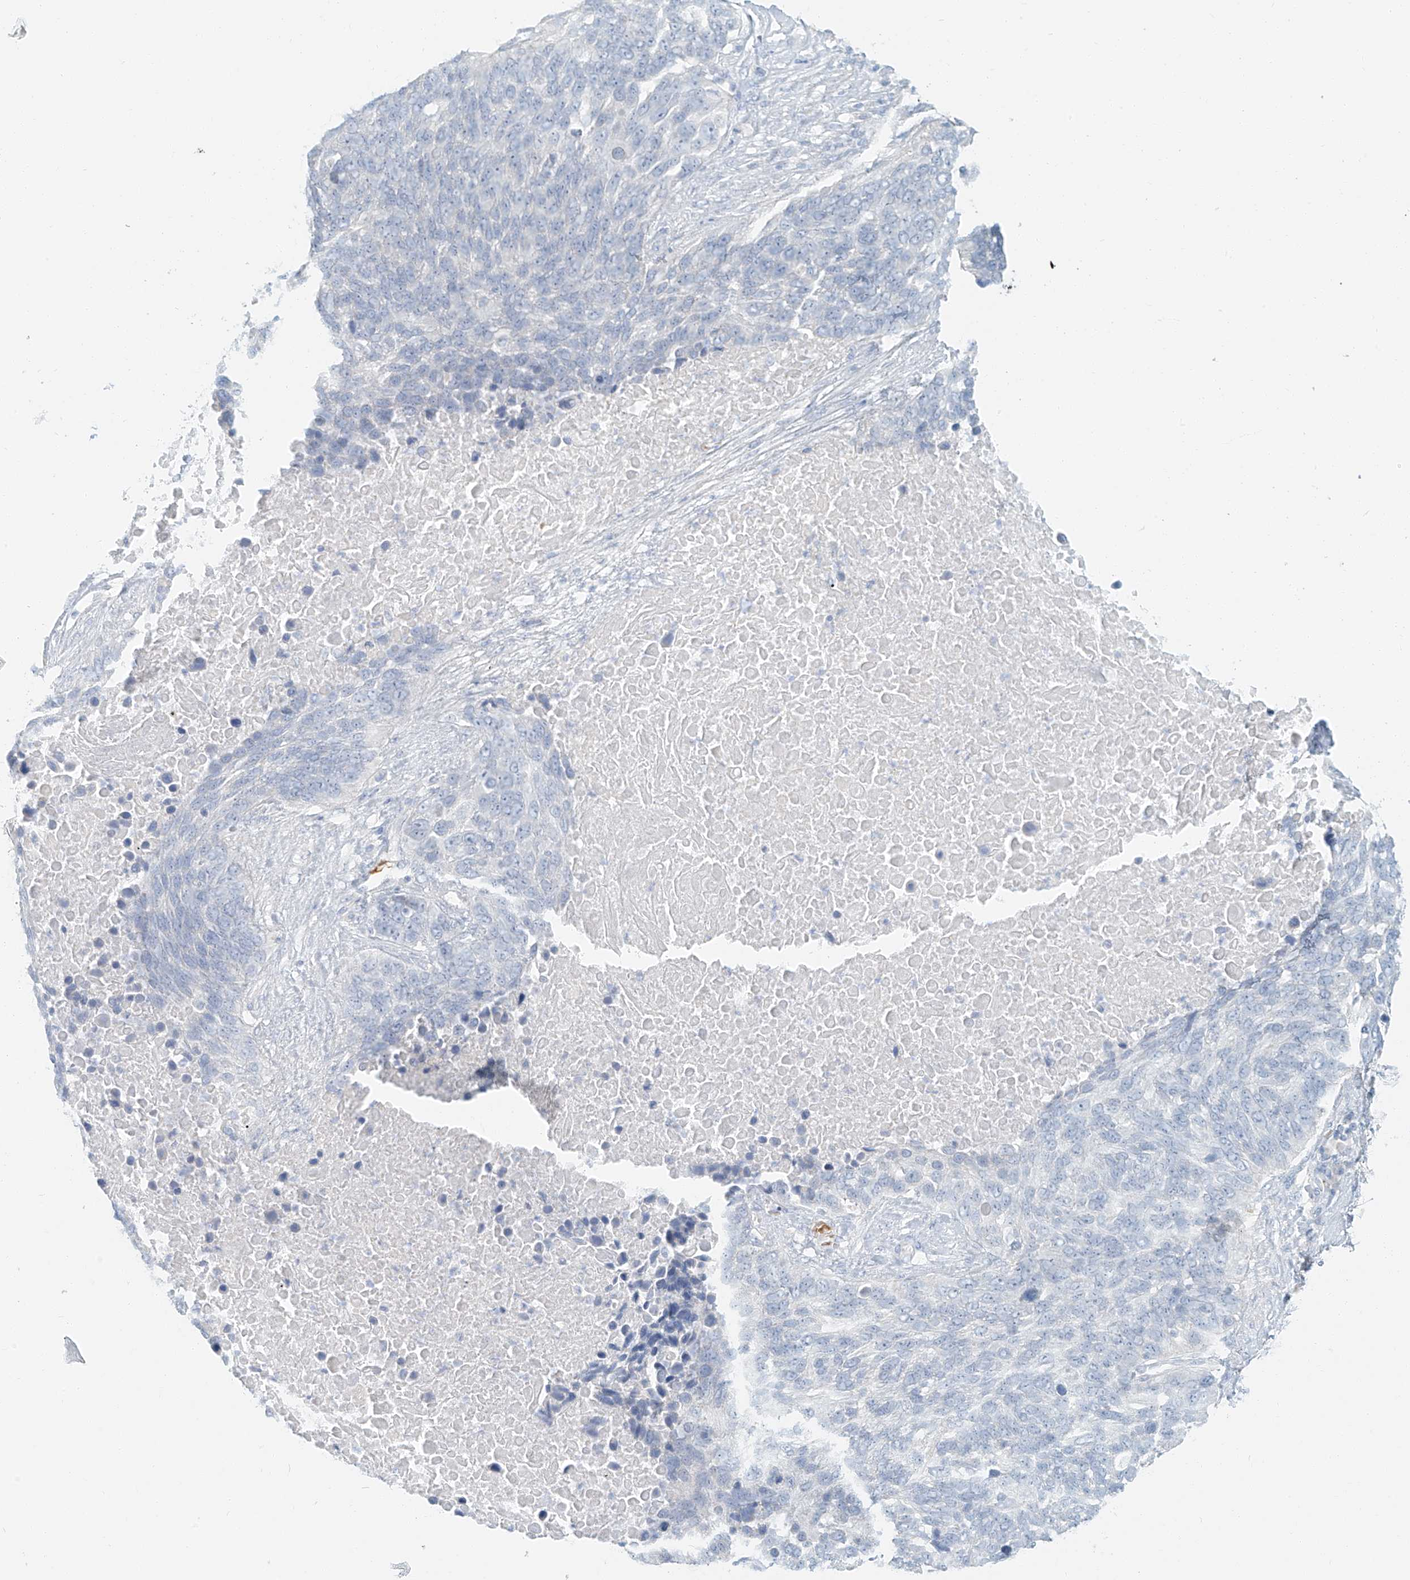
{"staining": {"intensity": "negative", "quantity": "none", "location": "none"}, "tissue": "lung cancer", "cell_type": "Tumor cells", "image_type": "cancer", "snomed": [{"axis": "morphology", "description": "Squamous cell carcinoma, NOS"}, {"axis": "topography", "description": "Lung"}], "caption": "Immunohistochemistry photomicrograph of human lung cancer (squamous cell carcinoma) stained for a protein (brown), which exhibits no expression in tumor cells.", "gene": "PGC", "patient": {"sex": "male", "age": 66}}